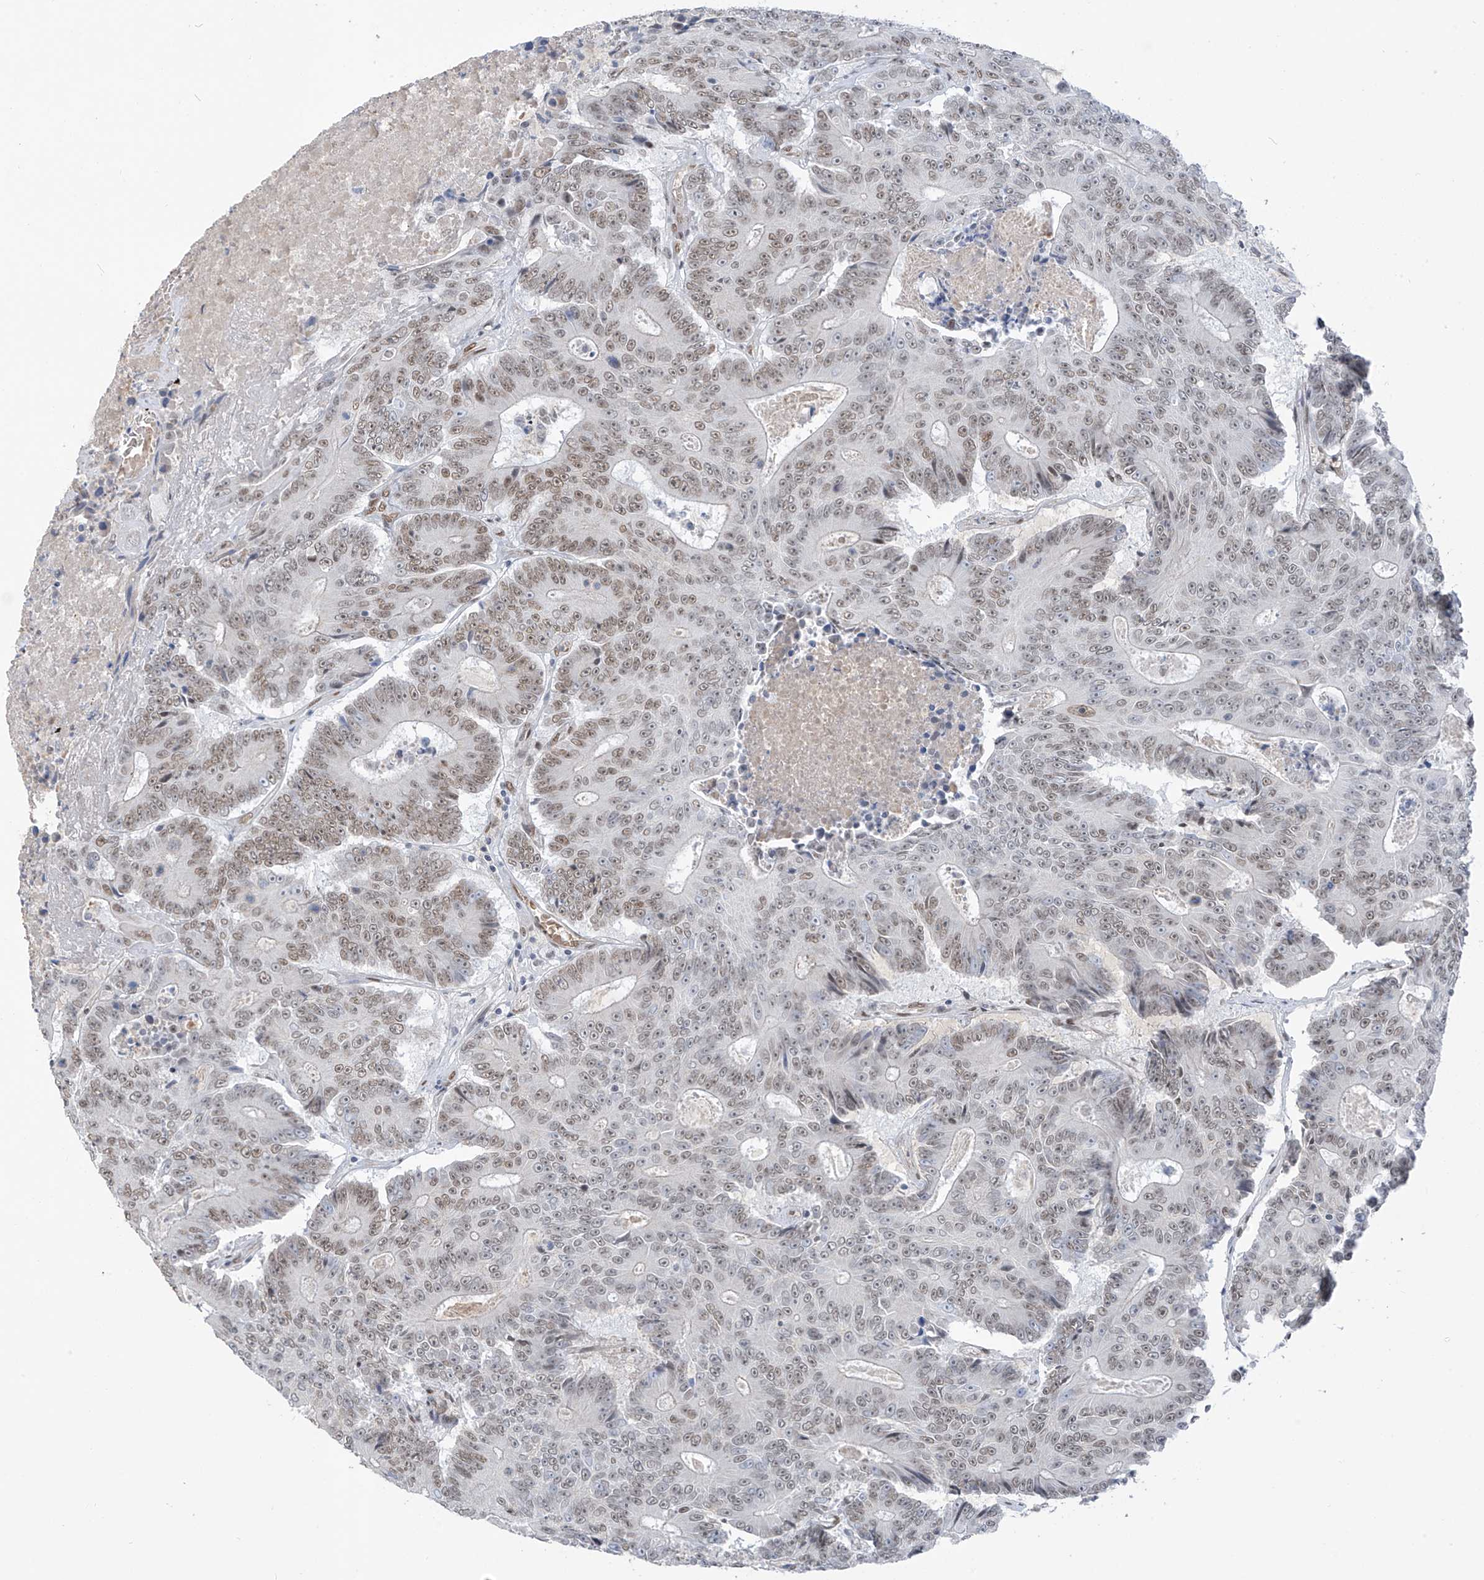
{"staining": {"intensity": "weak", "quantity": ">75%", "location": "nuclear"}, "tissue": "colorectal cancer", "cell_type": "Tumor cells", "image_type": "cancer", "snomed": [{"axis": "morphology", "description": "Adenocarcinoma, NOS"}, {"axis": "topography", "description": "Colon"}], "caption": "Colorectal cancer (adenocarcinoma) stained with immunohistochemistry (IHC) reveals weak nuclear staining in about >75% of tumor cells. (DAB (3,3'-diaminobenzidine) = brown stain, brightfield microscopy at high magnification).", "gene": "MCM9", "patient": {"sex": "male", "age": 83}}